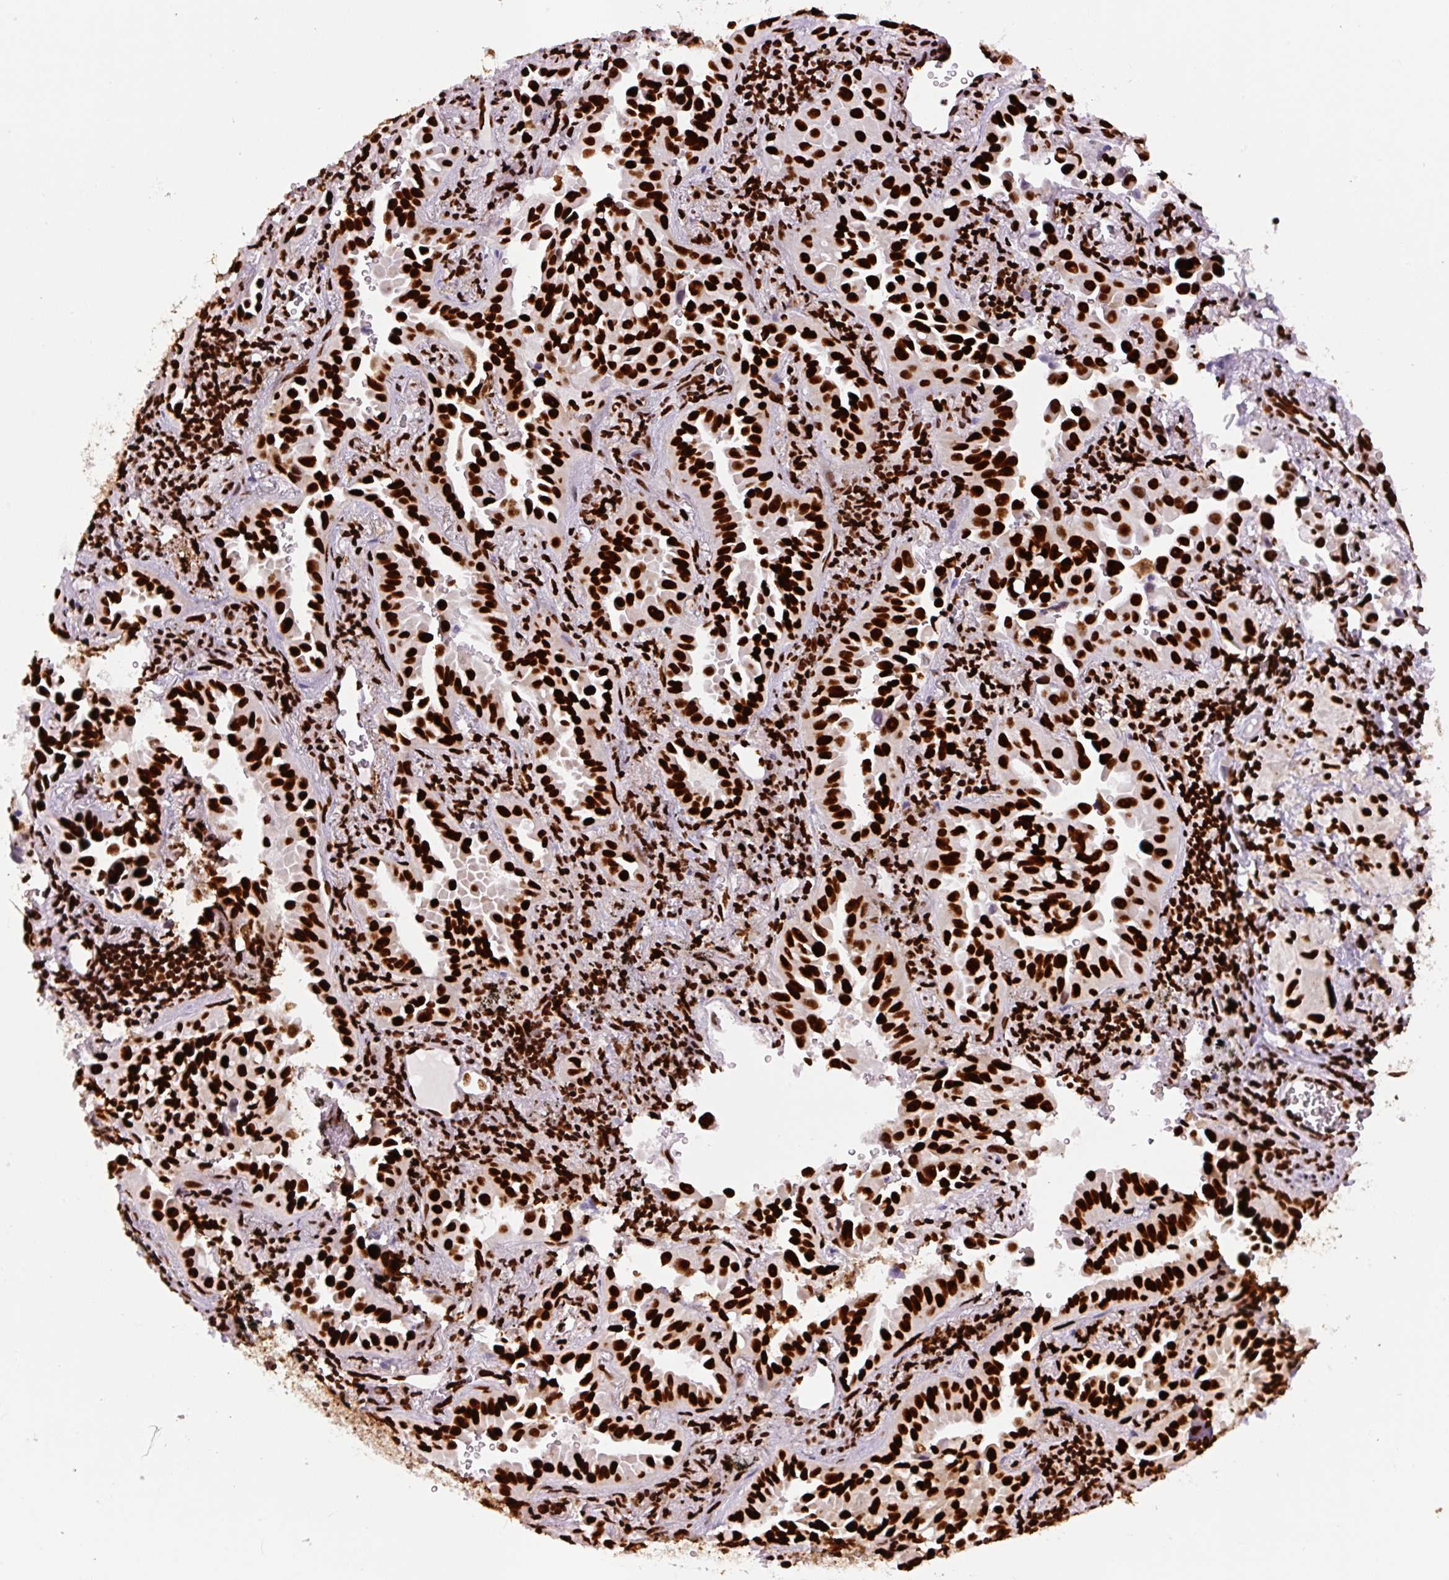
{"staining": {"intensity": "strong", "quantity": ">75%", "location": "nuclear"}, "tissue": "lung cancer", "cell_type": "Tumor cells", "image_type": "cancer", "snomed": [{"axis": "morphology", "description": "Adenocarcinoma, NOS"}, {"axis": "topography", "description": "Lung"}], "caption": "There is high levels of strong nuclear expression in tumor cells of lung adenocarcinoma, as demonstrated by immunohistochemical staining (brown color).", "gene": "FUS", "patient": {"sex": "male", "age": 68}}